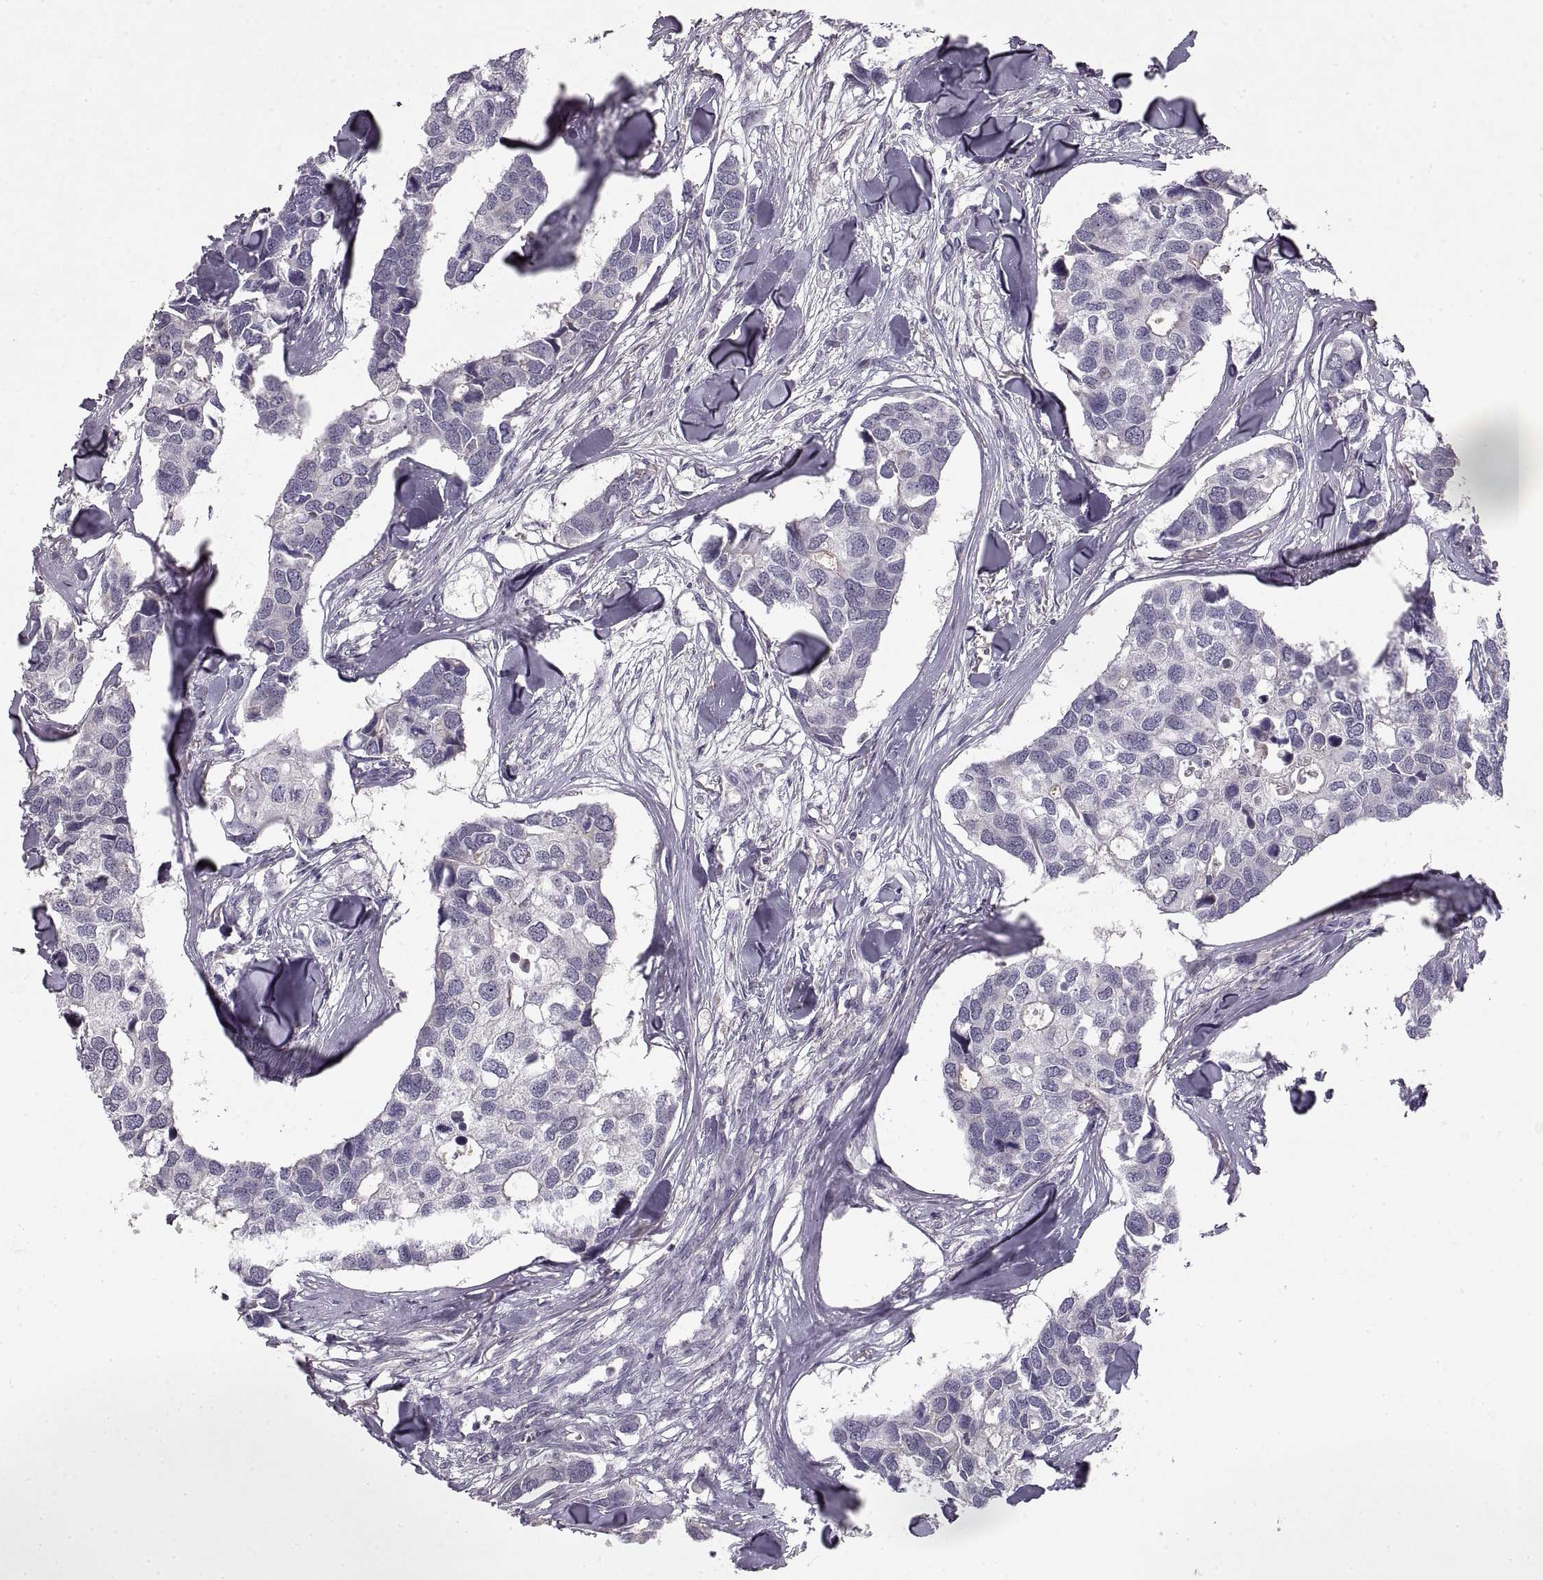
{"staining": {"intensity": "negative", "quantity": "none", "location": "none"}, "tissue": "breast cancer", "cell_type": "Tumor cells", "image_type": "cancer", "snomed": [{"axis": "morphology", "description": "Duct carcinoma"}, {"axis": "topography", "description": "Breast"}], "caption": "Tumor cells are negative for protein expression in human breast cancer.", "gene": "ADAM11", "patient": {"sex": "female", "age": 83}}